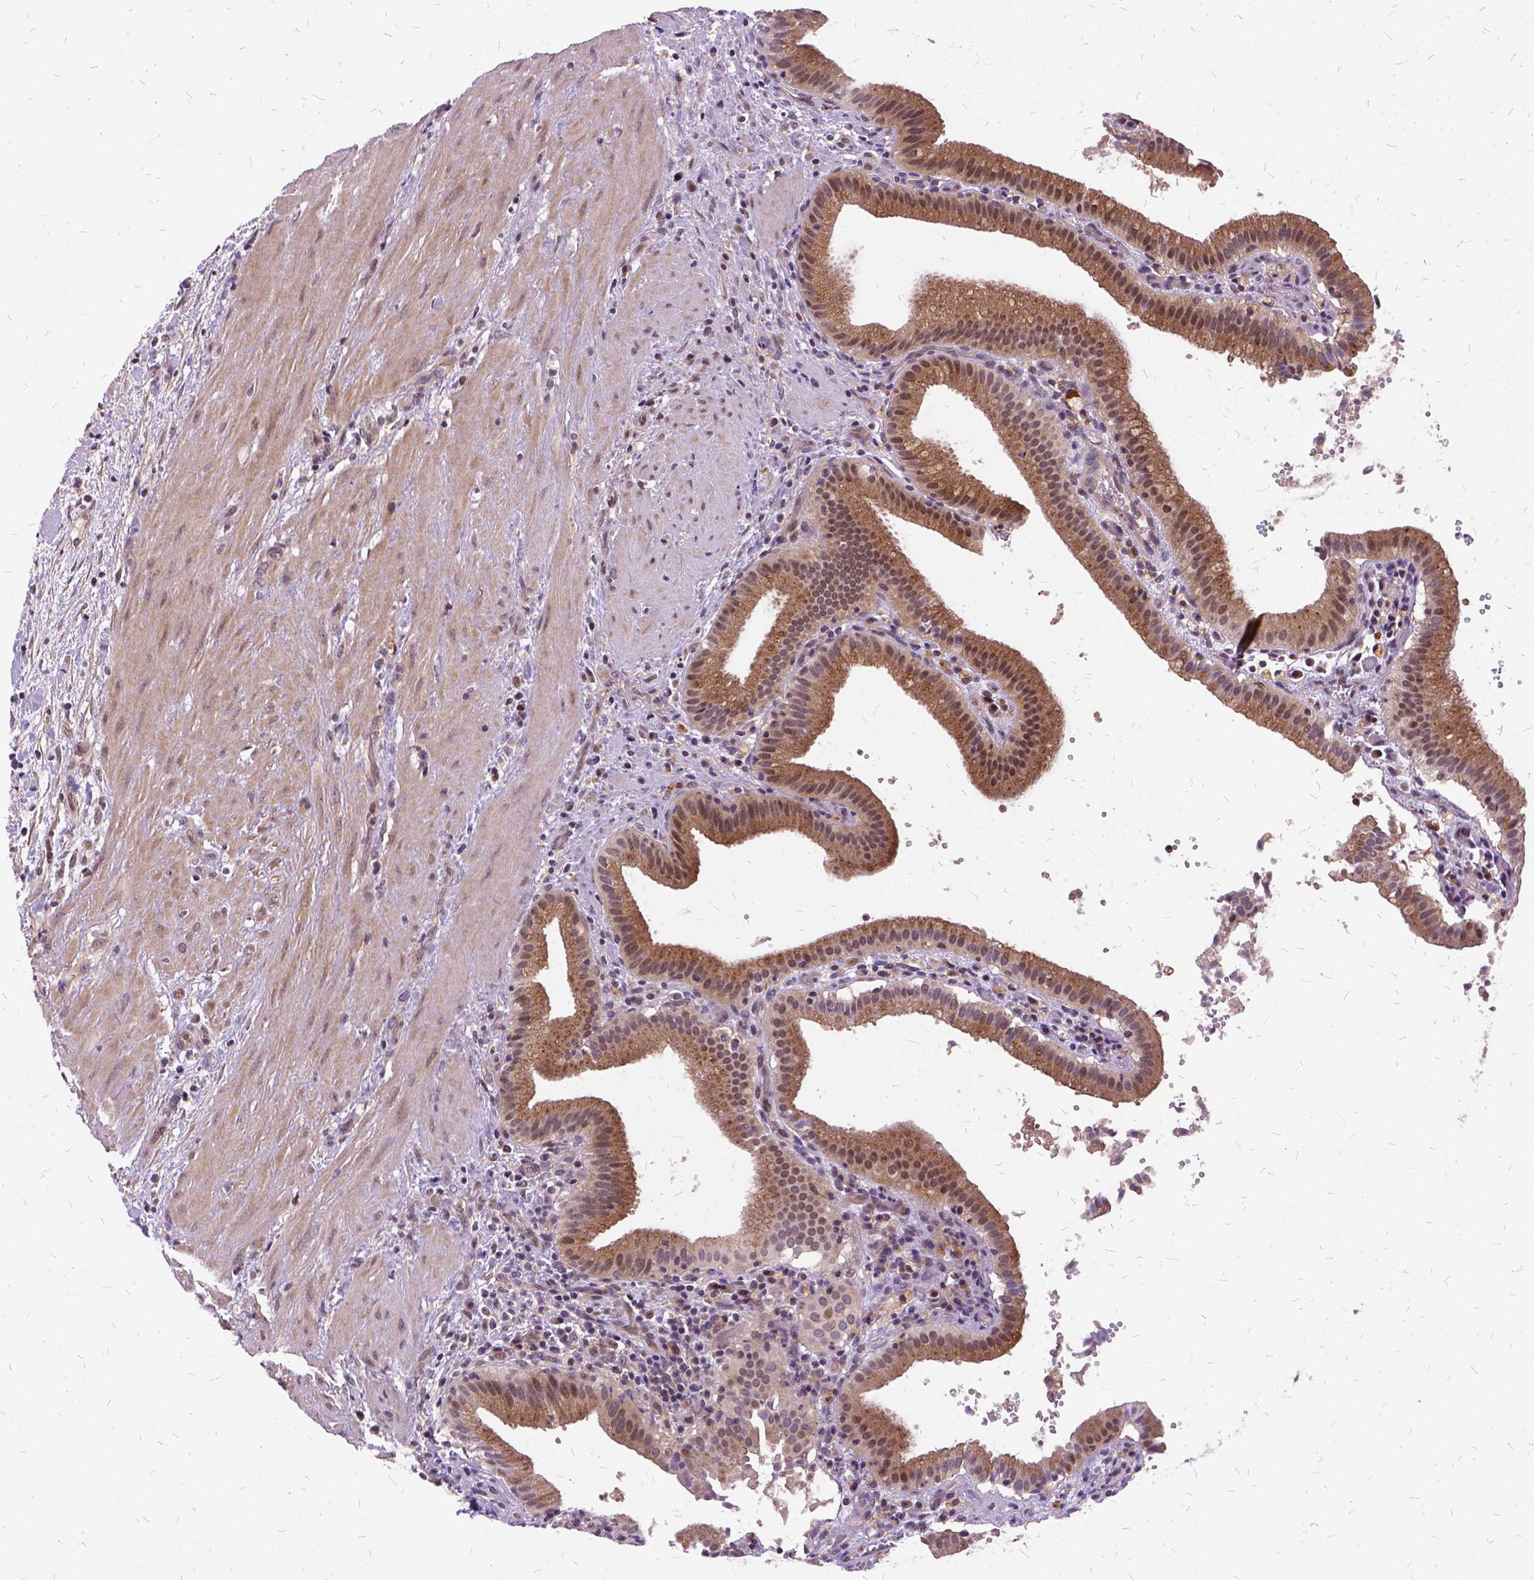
{"staining": {"intensity": "moderate", "quantity": ">75%", "location": "cytoplasmic/membranous"}, "tissue": "gallbladder", "cell_type": "Glandular cells", "image_type": "normal", "snomed": [{"axis": "morphology", "description": "Normal tissue, NOS"}, {"axis": "topography", "description": "Gallbladder"}], "caption": "DAB (3,3'-diaminobenzidine) immunohistochemical staining of unremarkable gallbladder shows moderate cytoplasmic/membranous protein expression in approximately >75% of glandular cells.", "gene": "ILRUN", "patient": {"sex": "male", "age": 42}}